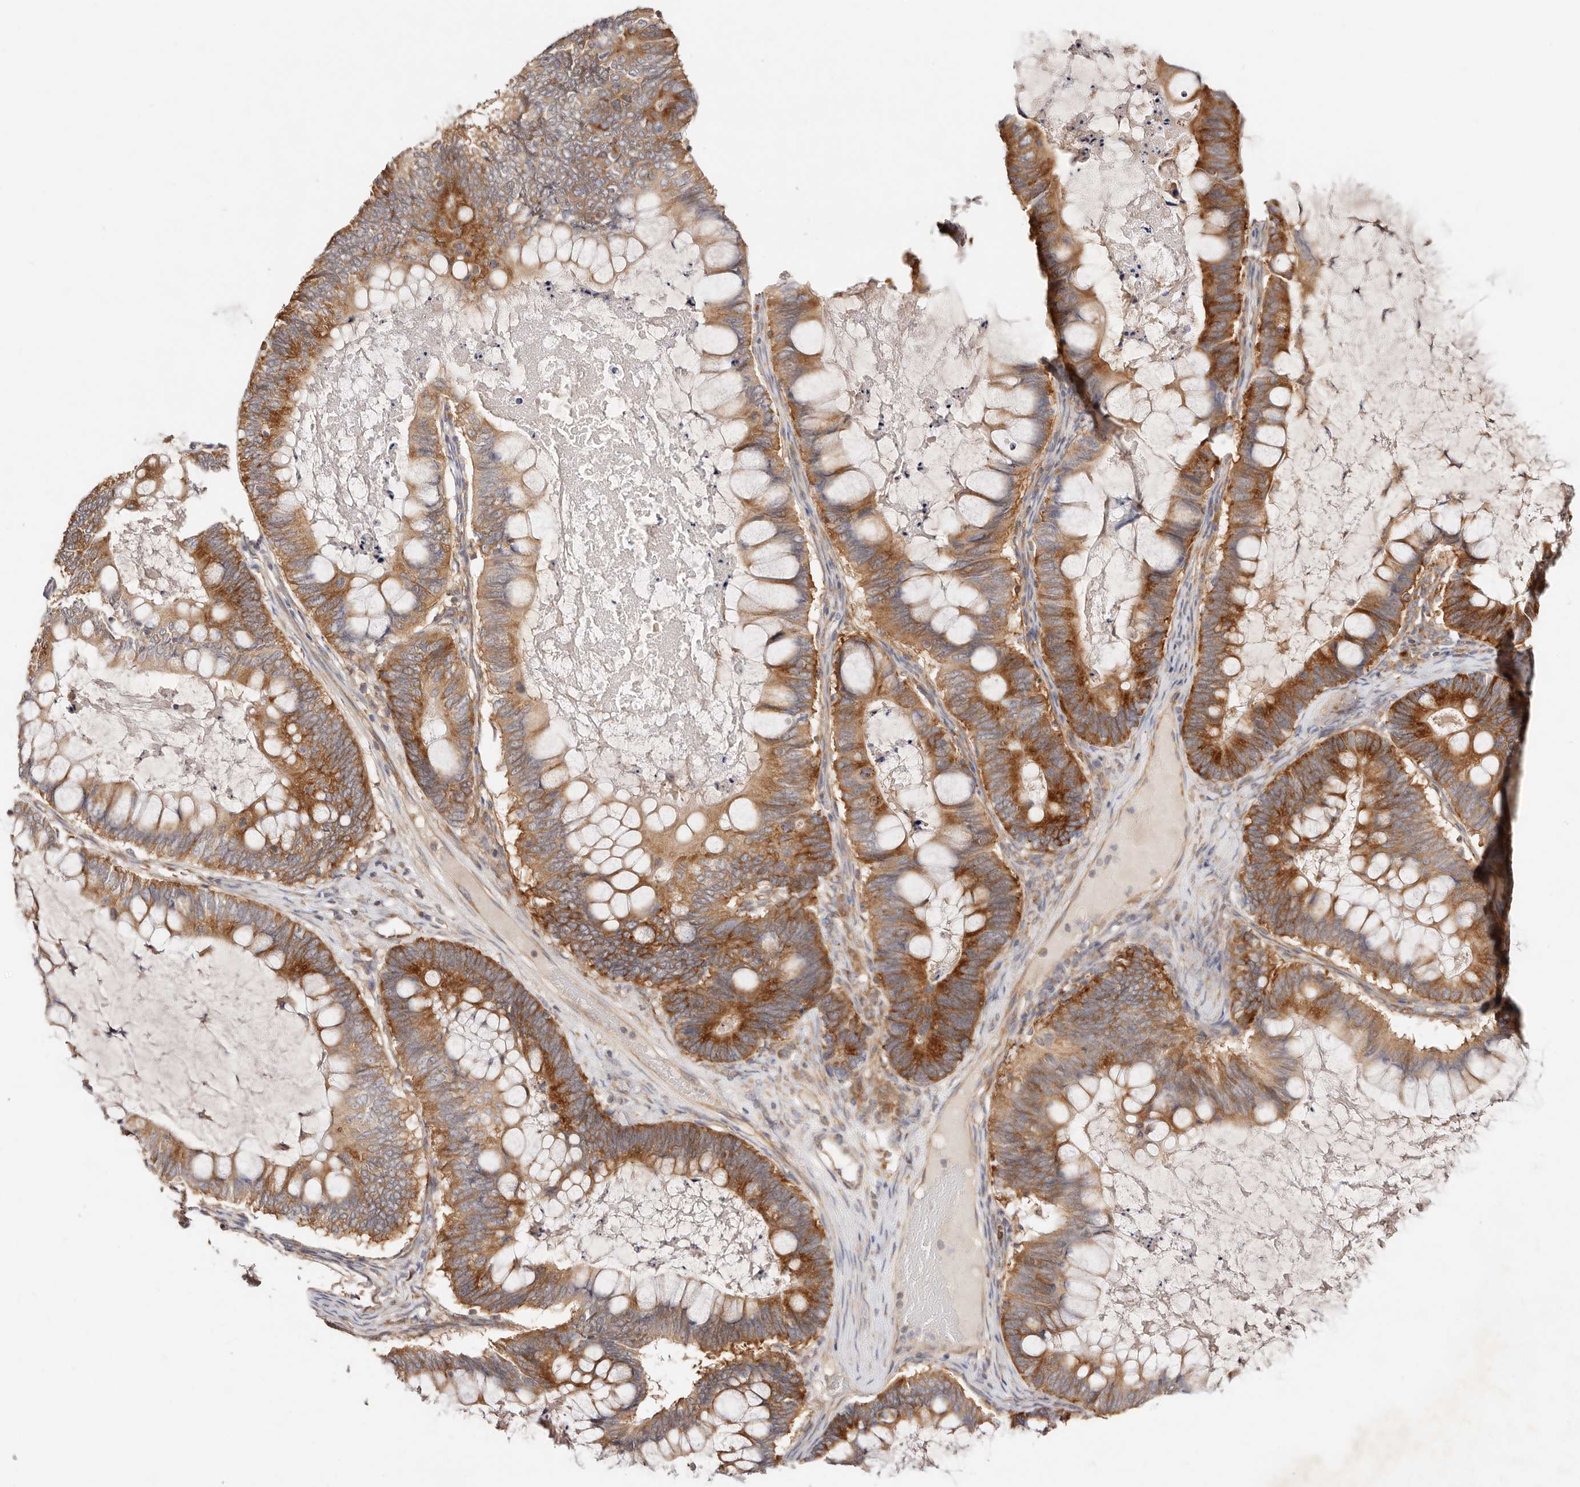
{"staining": {"intensity": "moderate", "quantity": ">75%", "location": "cytoplasmic/membranous"}, "tissue": "ovarian cancer", "cell_type": "Tumor cells", "image_type": "cancer", "snomed": [{"axis": "morphology", "description": "Cystadenocarcinoma, mucinous, NOS"}, {"axis": "topography", "description": "Ovary"}], "caption": "This photomicrograph shows immunohistochemistry staining of human ovarian cancer (mucinous cystadenocarcinoma), with medium moderate cytoplasmic/membranous positivity in about >75% of tumor cells.", "gene": "GNA13", "patient": {"sex": "female", "age": 61}}